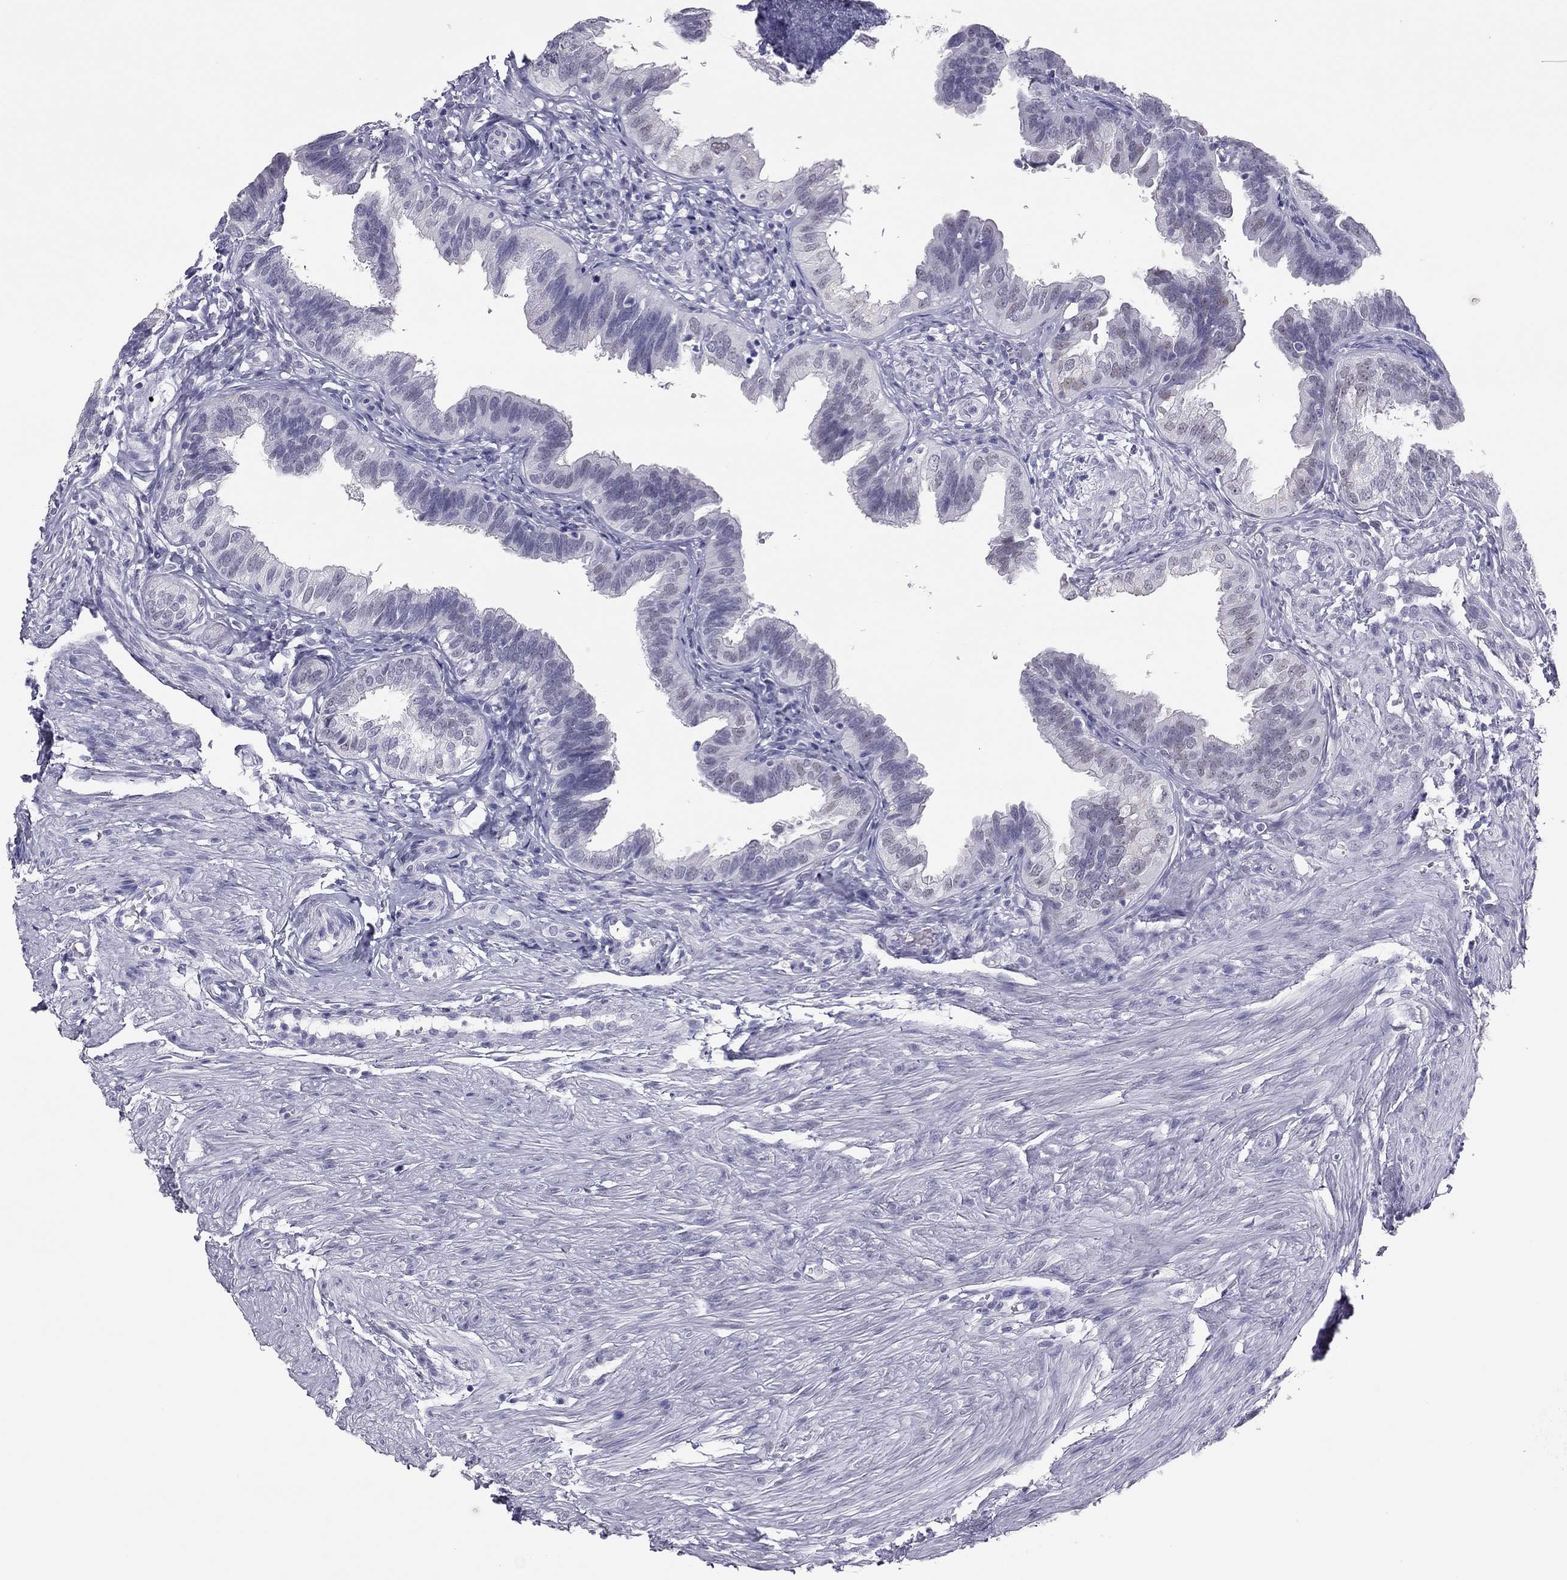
{"staining": {"intensity": "strong", "quantity": "<25%", "location": "nuclear"}, "tissue": "fallopian tube", "cell_type": "Glandular cells", "image_type": "normal", "snomed": [{"axis": "morphology", "description": "Normal tissue, NOS"}, {"axis": "topography", "description": "Fallopian tube"}], "caption": "Protein staining by immunohistochemistry exhibits strong nuclear staining in approximately <25% of glandular cells in benign fallopian tube.", "gene": "PHOX2A", "patient": {"sex": "female", "age": 39}}